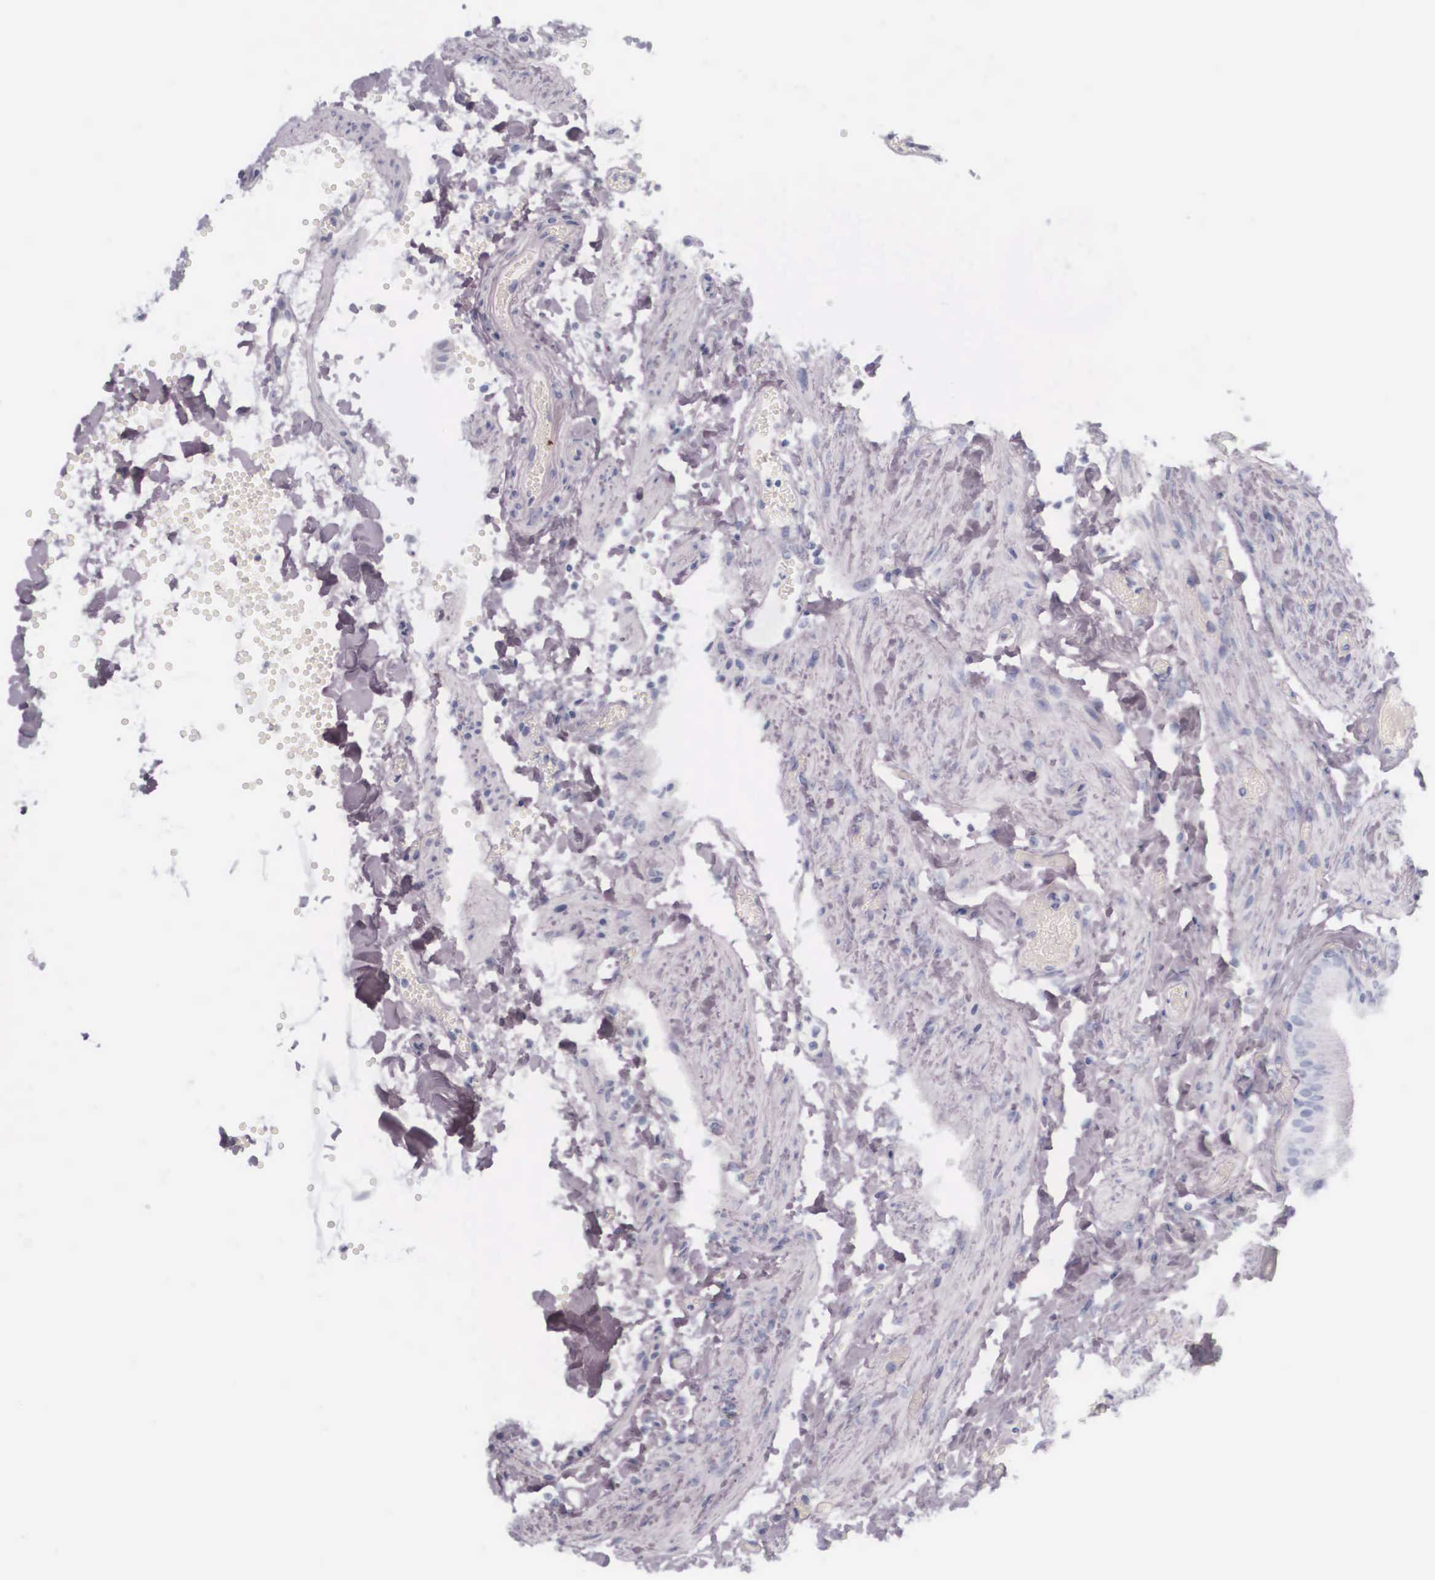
{"staining": {"intensity": "negative", "quantity": "none", "location": "none"}, "tissue": "gallbladder", "cell_type": "Glandular cells", "image_type": "normal", "snomed": [{"axis": "morphology", "description": "Normal tissue, NOS"}, {"axis": "topography", "description": "Gallbladder"}], "caption": "This is a micrograph of immunohistochemistry staining of benign gallbladder, which shows no positivity in glandular cells.", "gene": "KRT14", "patient": {"sex": "female", "age": 44}}